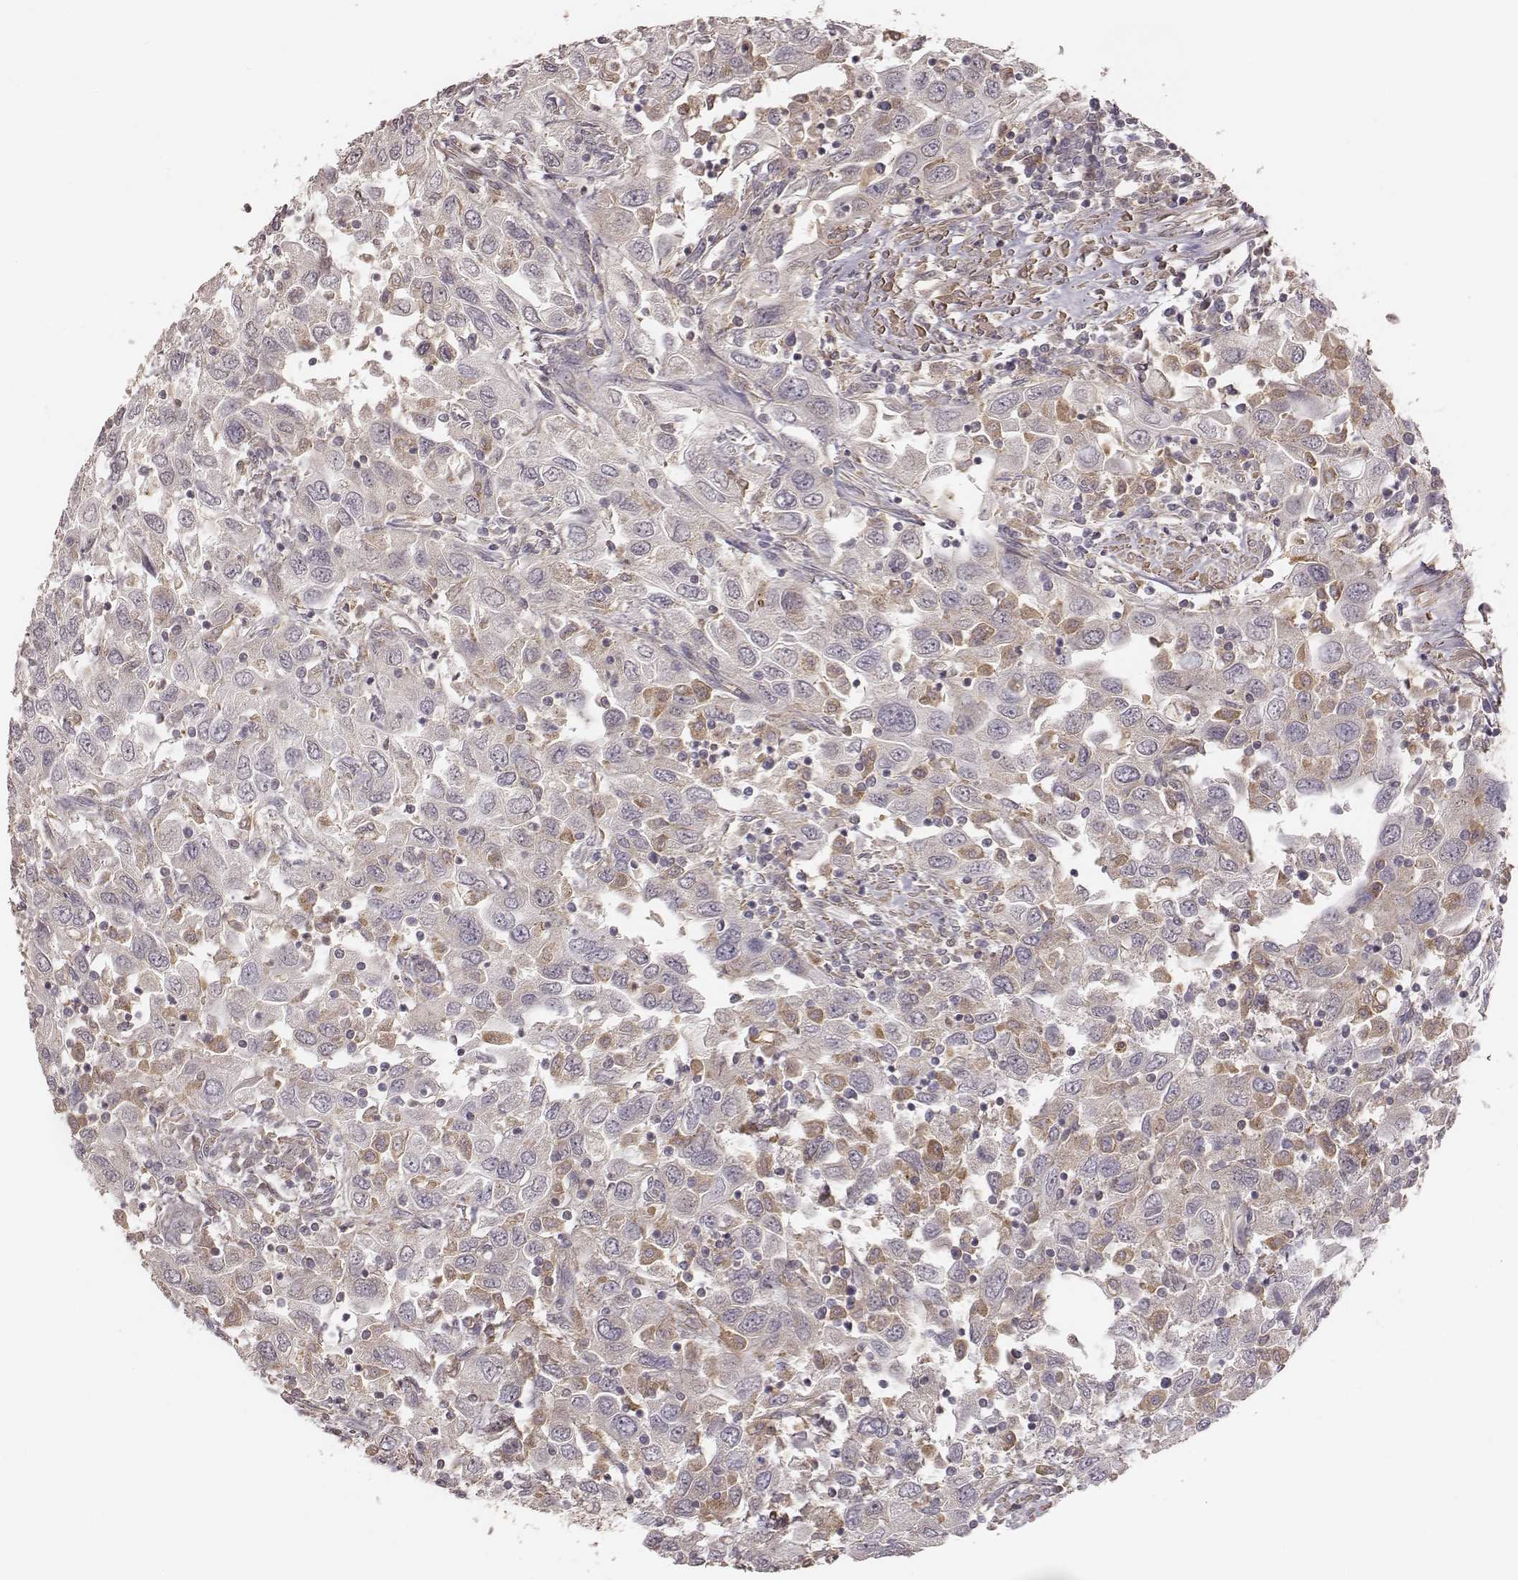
{"staining": {"intensity": "negative", "quantity": "none", "location": "none"}, "tissue": "urothelial cancer", "cell_type": "Tumor cells", "image_type": "cancer", "snomed": [{"axis": "morphology", "description": "Urothelial carcinoma, High grade"}, {"axis": "topography", "description": "Urinary bladder"}], "caption": "The micrograph reveals no significant staining in tumor cells of high-grade urothelial carcinoma.", "gene": "VPS26A", "patient": {"sex": "male", "age": 76}}